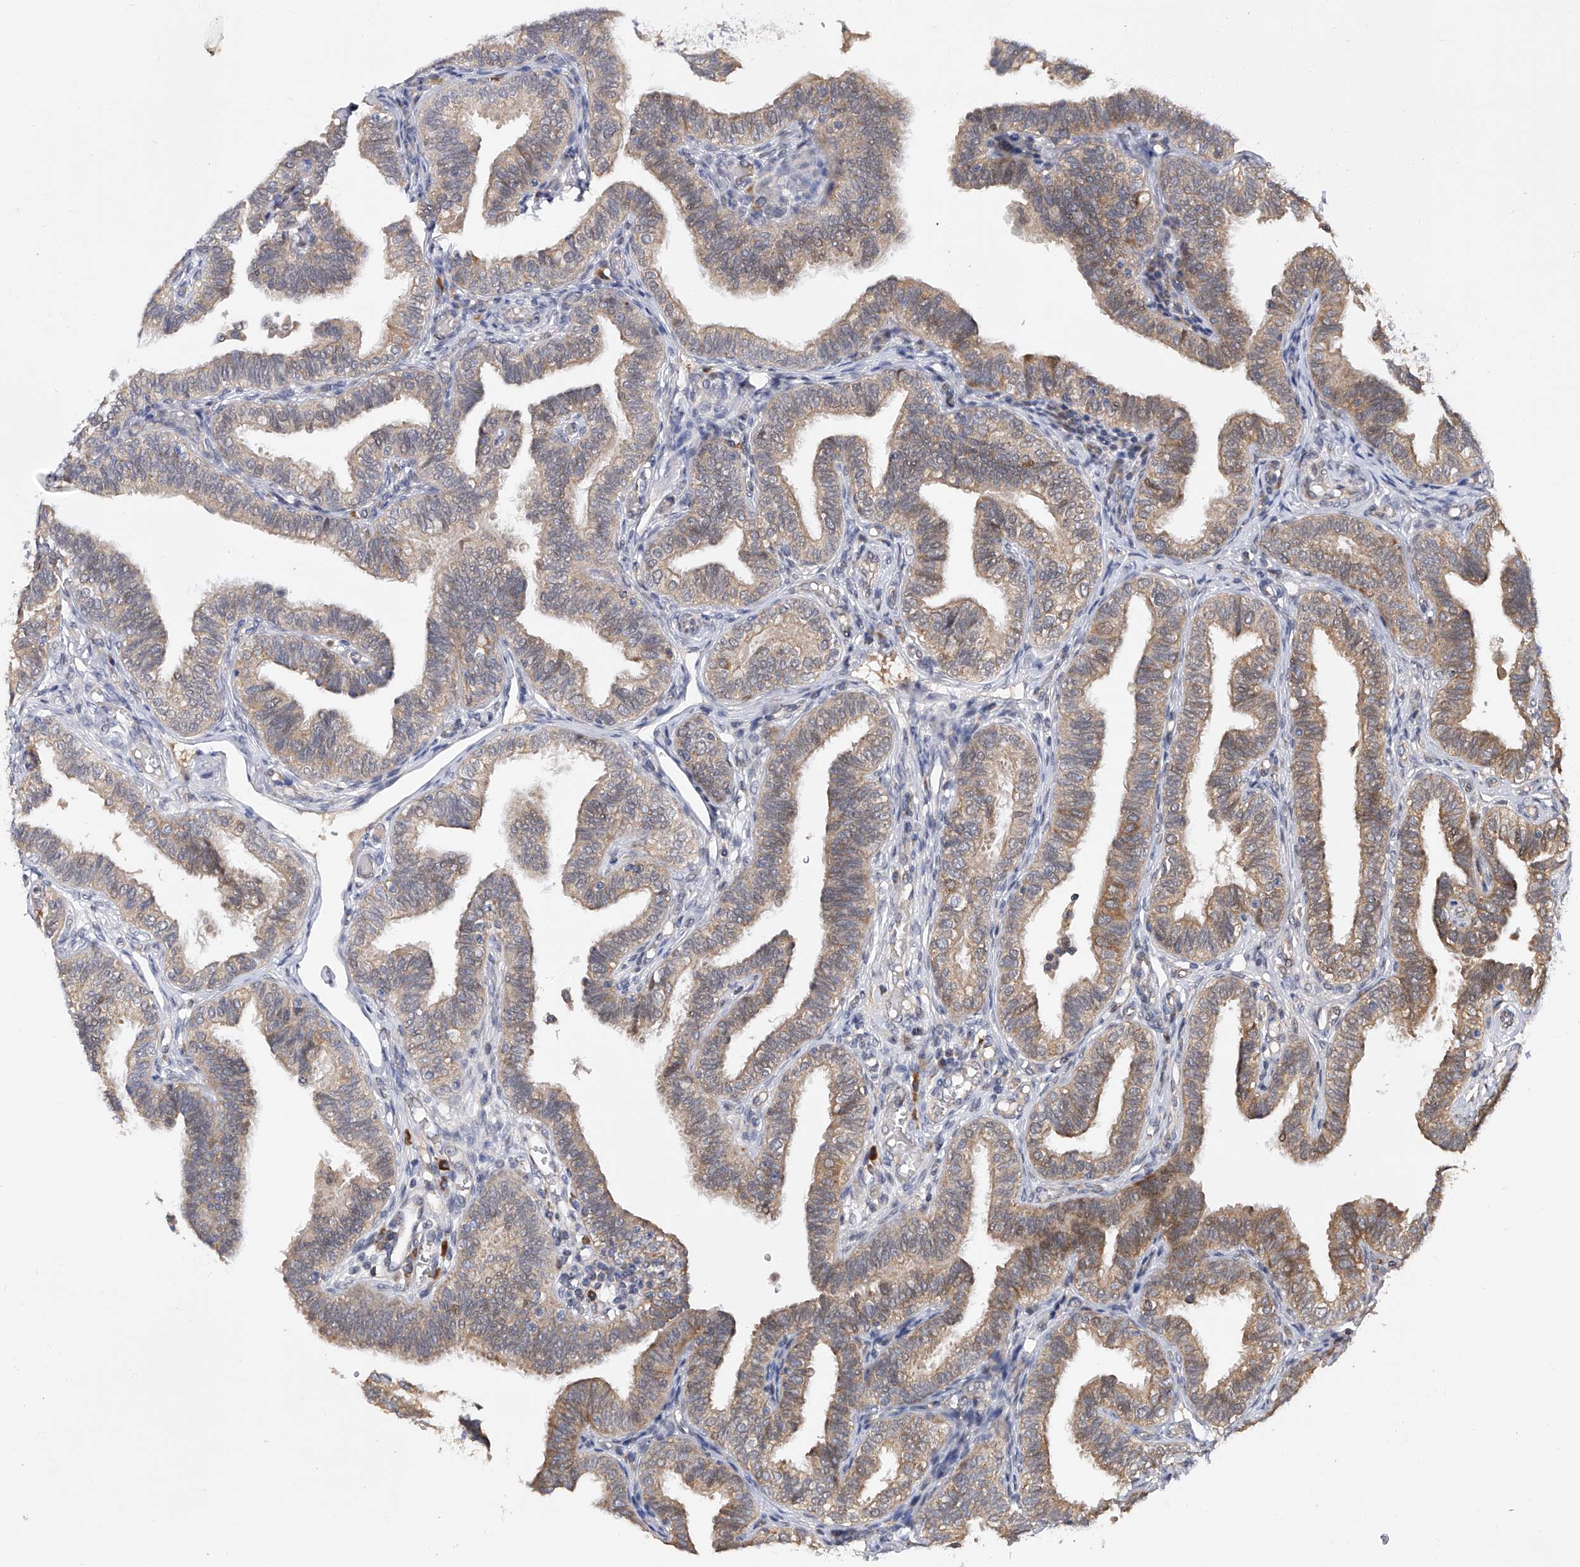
{"staining": {"intensity": "moderate", "quantity": ">75%", "location": "cytoplasmic/membranous"}, "tissue": "fallopian tube", "cell_type": "Glandular cells", "image_type": "normal", "snomed": [{"axis": "morphology", "description": "Normal tissue, NOS"}, {"axis": "topography", "description": "Fallopian tube"}], "caption": "A brown stain highlights moderate cytoplasmic/membranous staining of a protein in glandular cells of benign fallopian tube. (Brightfield microscopy of DAB IHC at high magnification).", "gene": "USP45", "patient": {"sex": "female", "age": 39}}